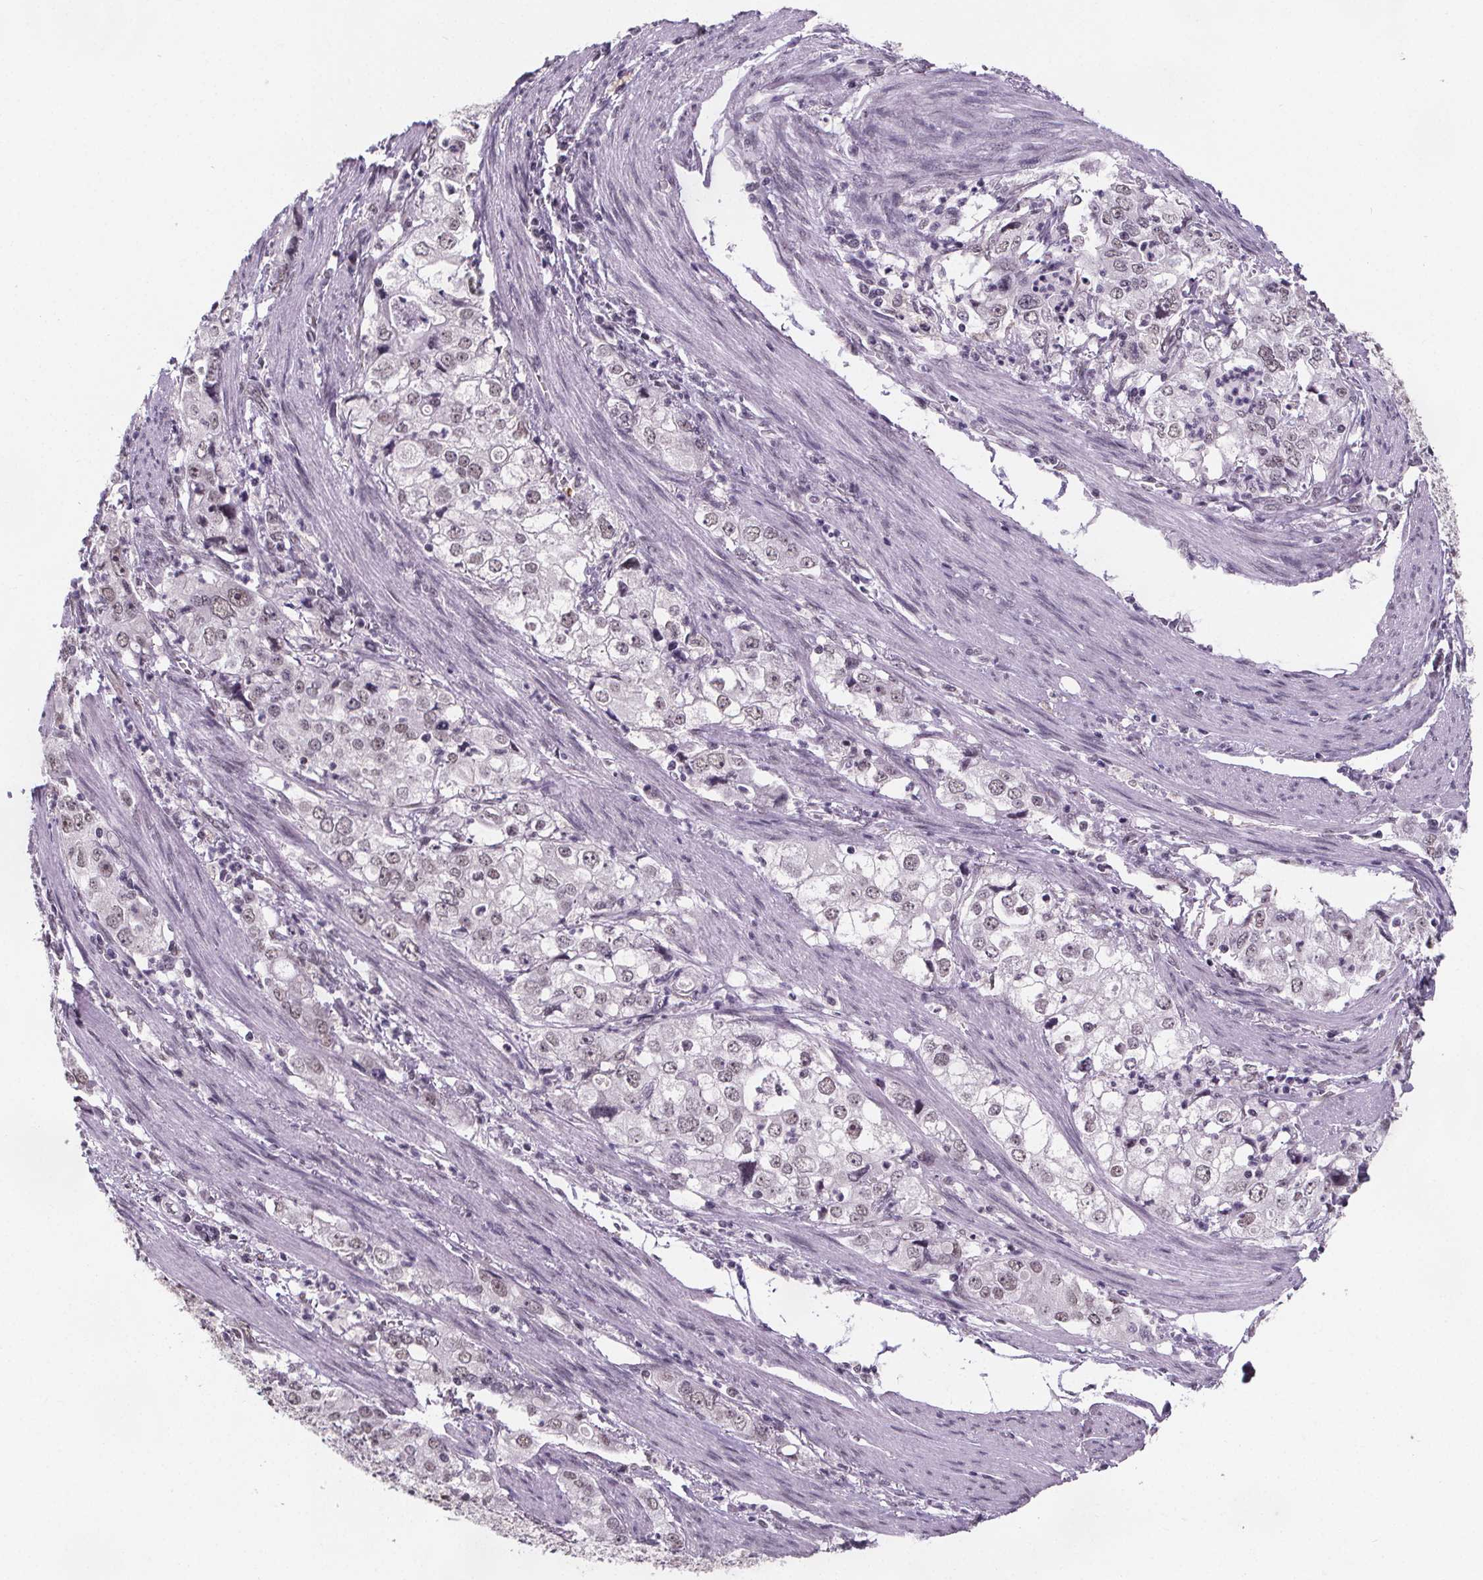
{"staining": {"intensity": "weak", "quantity": "25%-75%", "location": "nuclear"}, "tissue": "stomach cancer", "cell_type": "Tumor cells", "image_type": "cancer", "snomed": [{"axis": "morphology", "description": "Adenocarcinoma, NOS"}, {"axis": "topography", "description": "Stomach, upper"}], "caption": "A photomicrograph of stomach adenocarcinoma stained for a protein shows weak nuclear brown staining in tumor cells.", "gene": "ZNF572", "patient": {"sex": "male", "age": 75}}